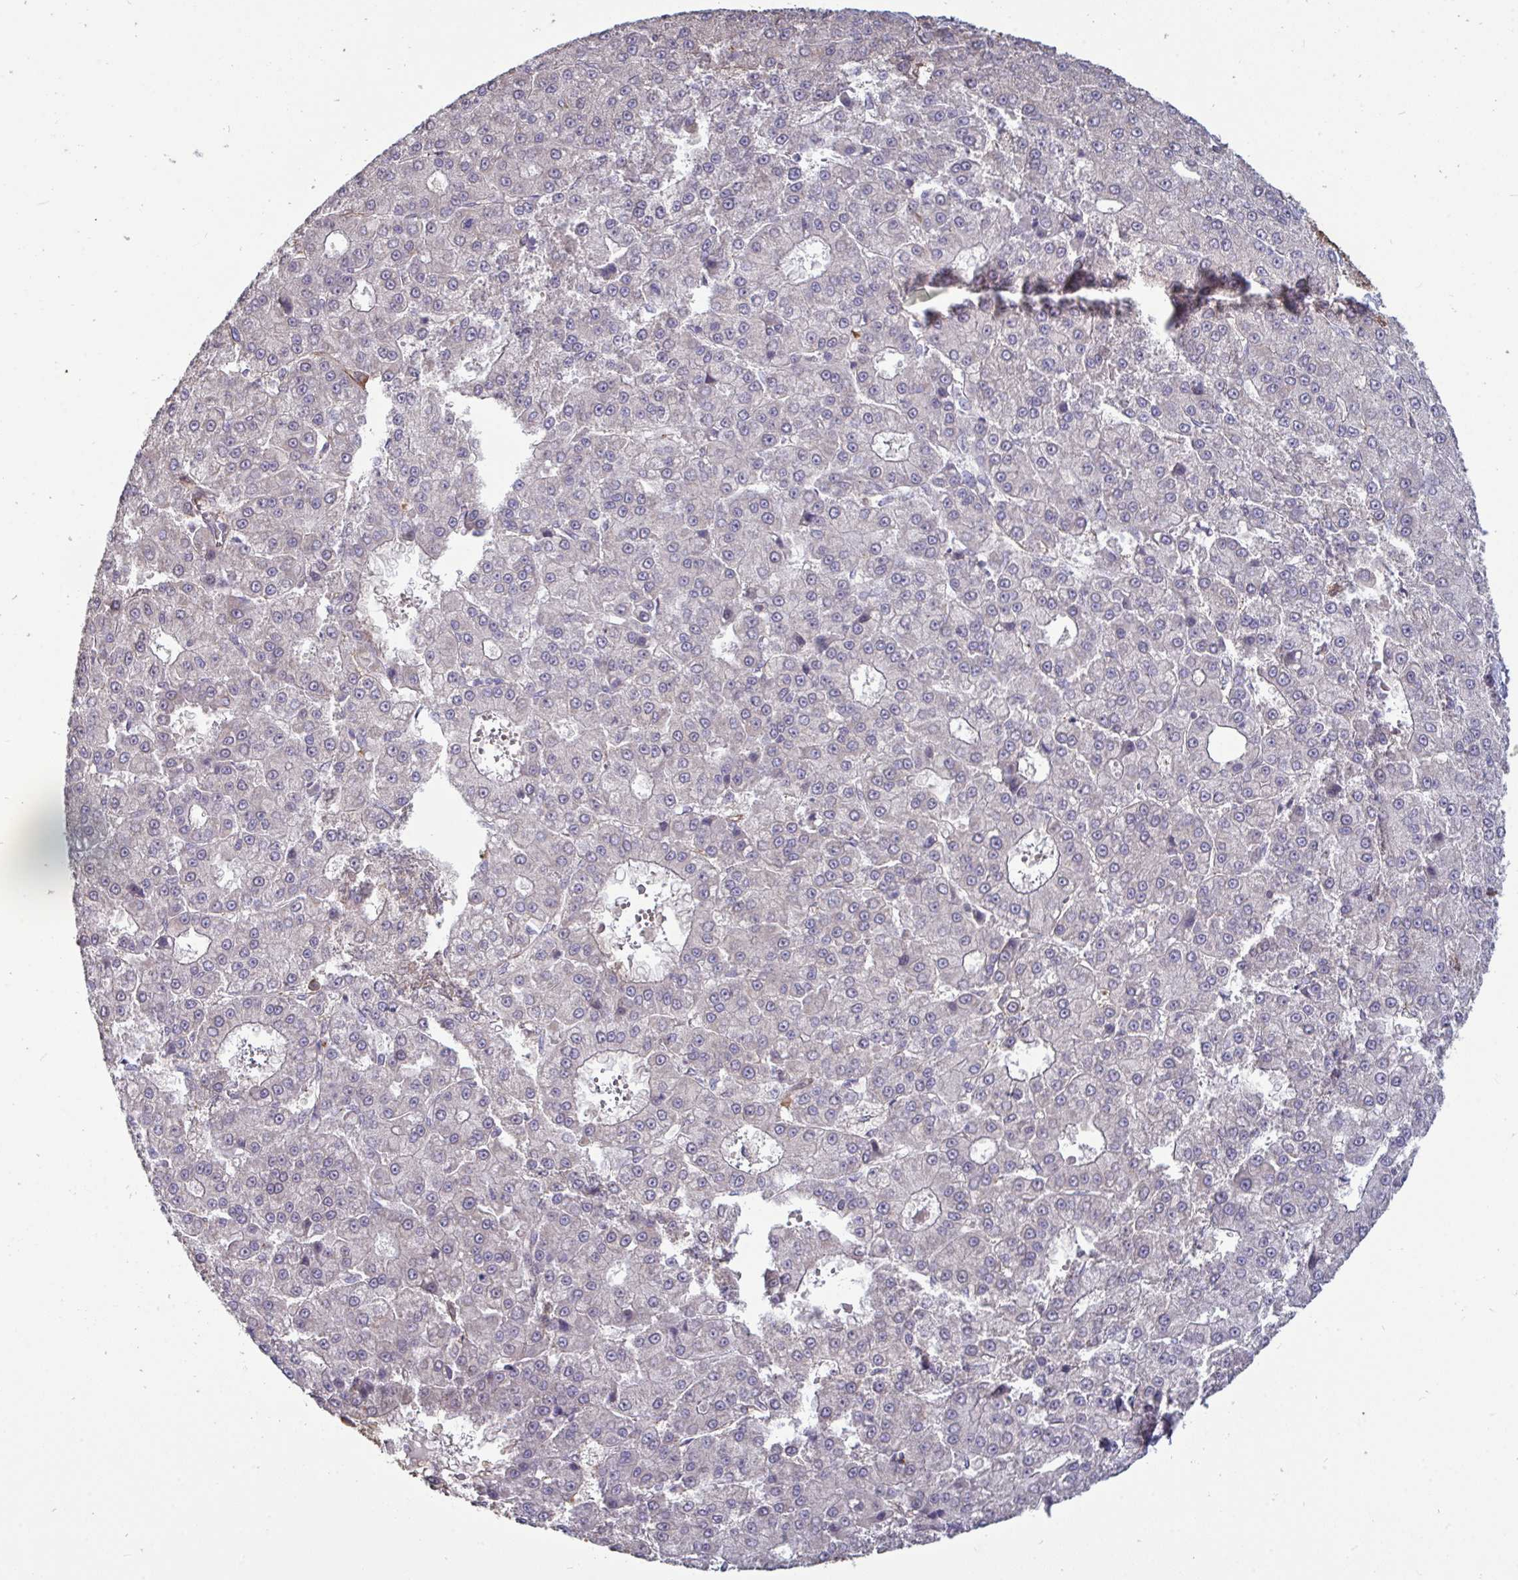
{"staining": {"intensity": "negative", "quantity": "none", "location": "none"}, "tissue": "liver cancer", "cell_type": "Tumor cells", "image_type": "cancer", "snomed": [{"axis": "morphology", "description": "Carcinoma, Hepatocellular, NOS"}, {"axis": "topography", "description": "Liver"}], "caption": "Human hepatocellular carcinoma (liver) stained for a protein using immunohistochemistry displays no positivity in tumor cells.", "gene": "ISCU", "patient": {"sex": "male", "age": 70}}